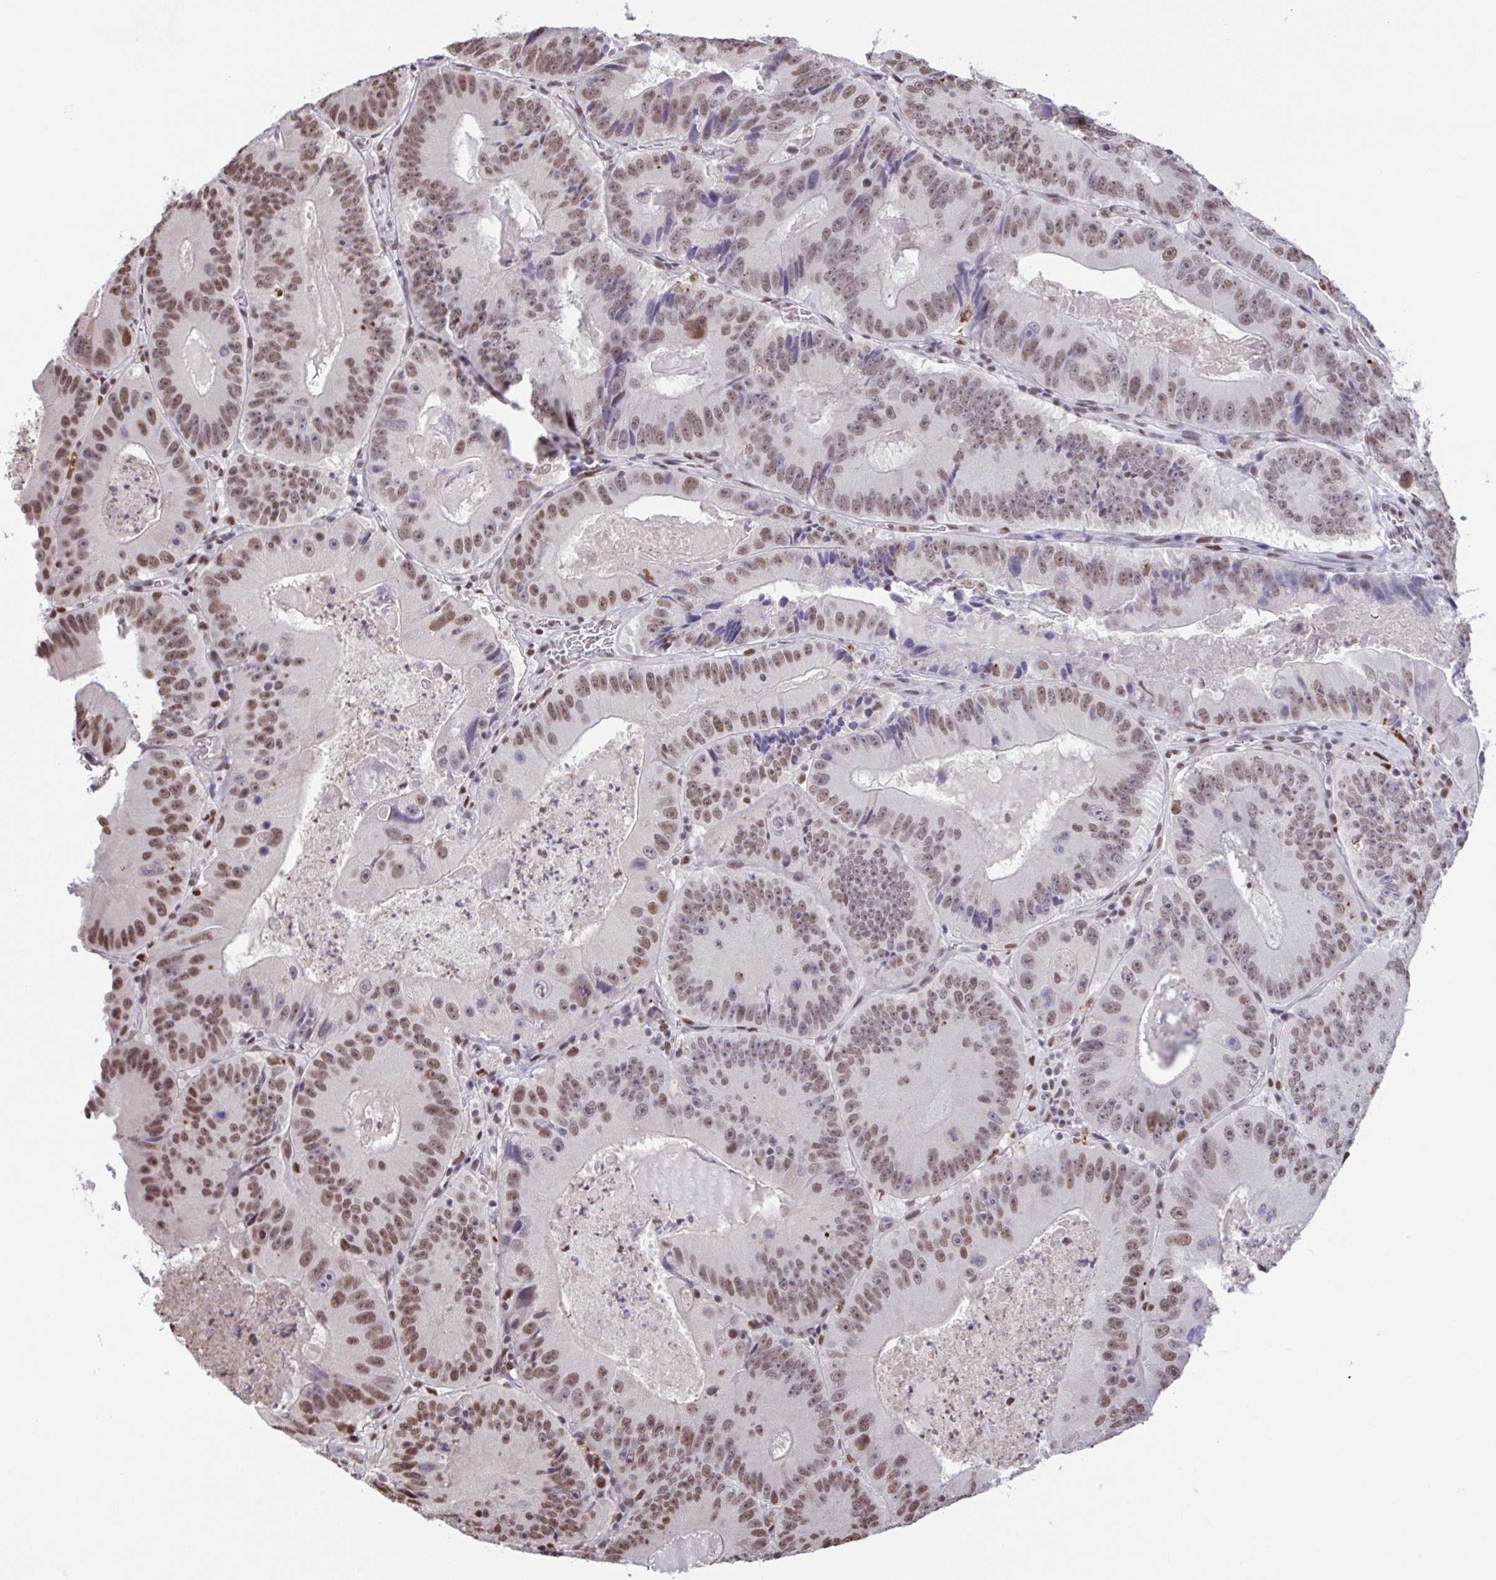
{"staining": {"intensity": "moderate", "quantity": ">75%", "location": "nuclear"}, "tissue": "colorectal cancer", "cell_type": "Tumor cells", "image_type": "cancer", "snomed": [{"axis": "morphology", "description": "Adenocarcinoma, NOS"}, {"axis": "topography", "description": "Colon"}], "caption": "Colorectal cancer (adenocarcinoma) tissue demonstrates moderate nuclear positivity in approximately >75% of tumor cells", "gene": "HNRNPDL", "patient": {"sex": "female", "age": 86}}